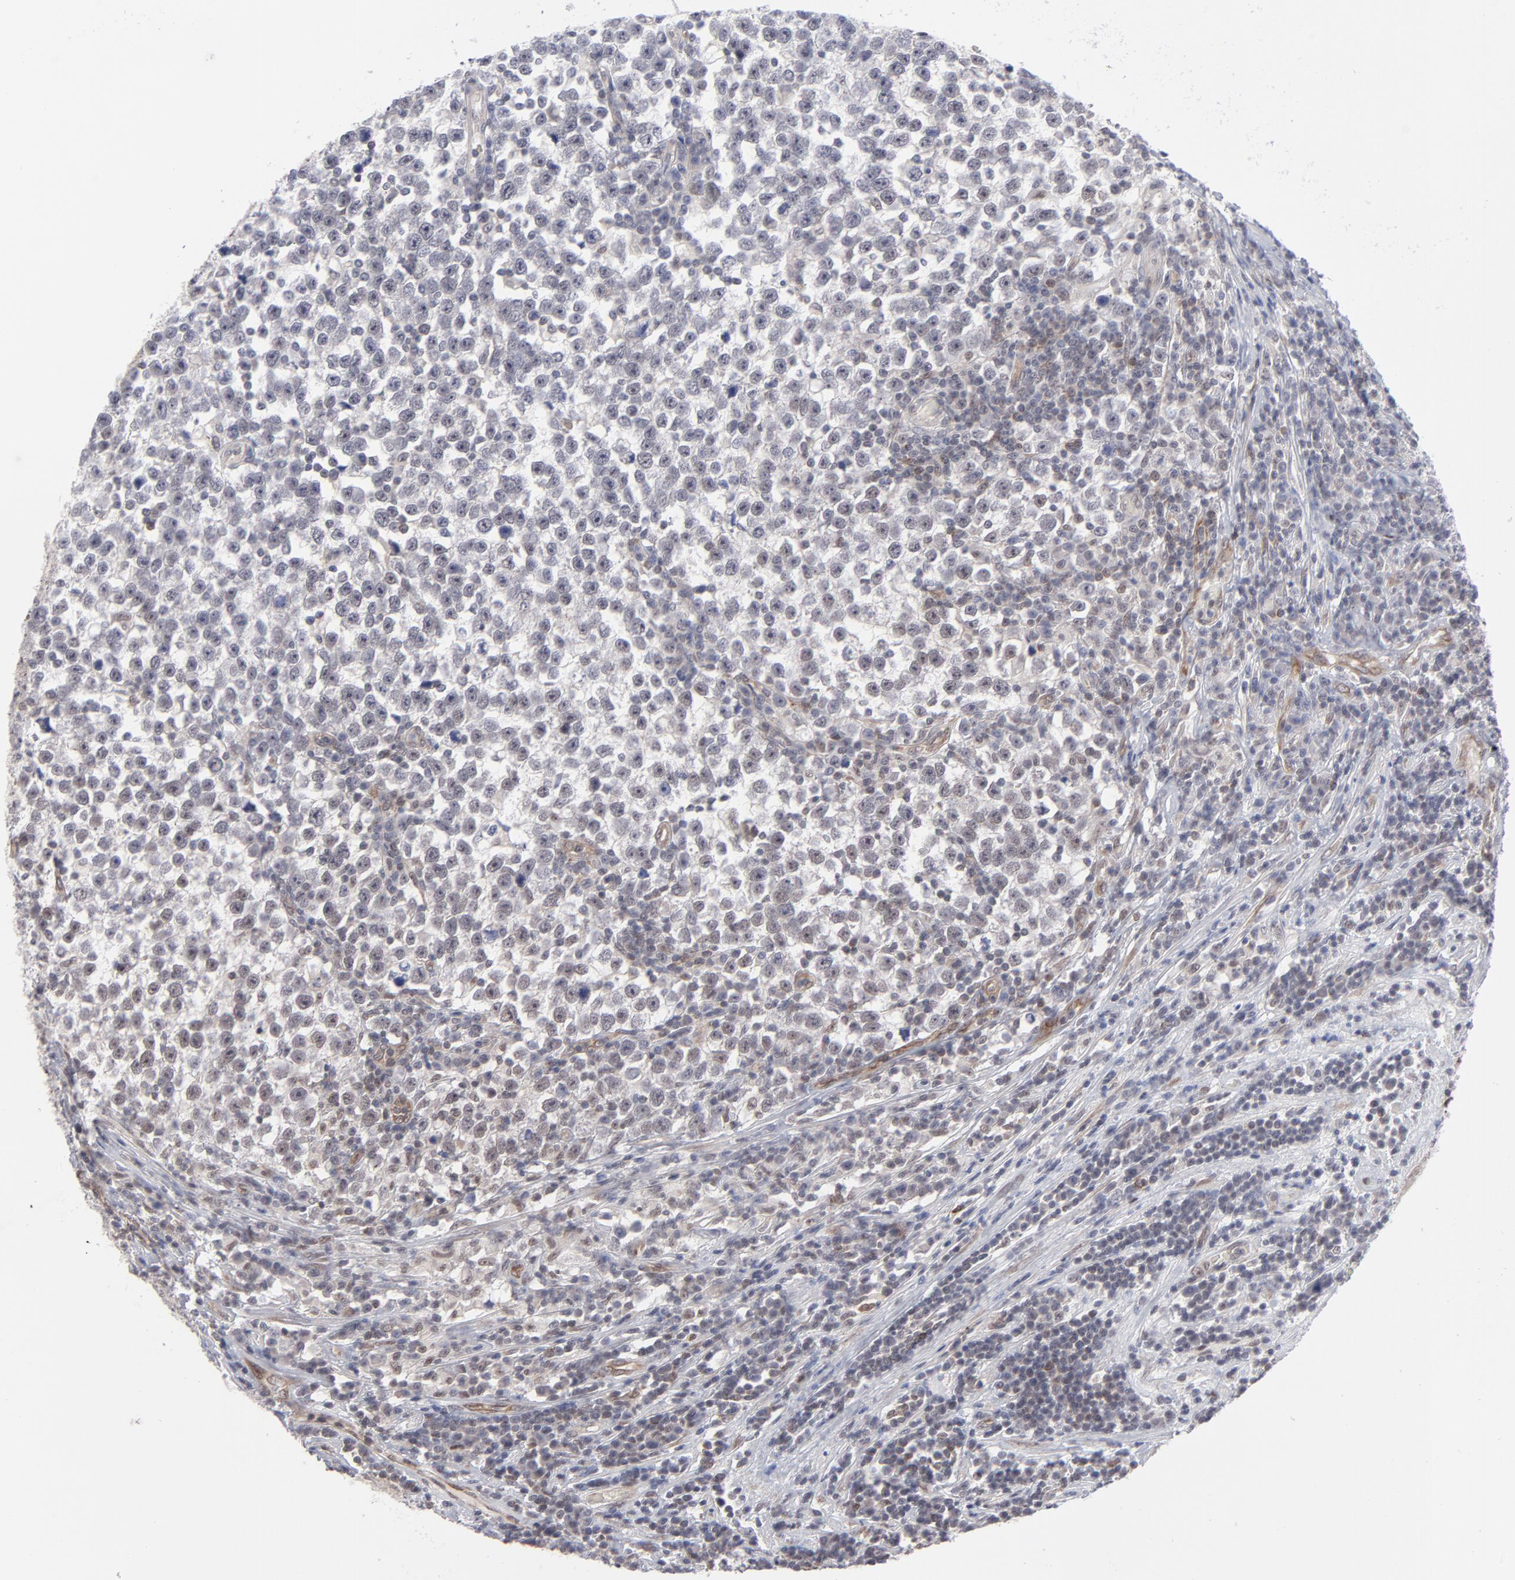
{"staining": {"intensity": "weak", "quantity": "25%-75%", "location": "cytoplasmic/membranous,nuclear"}, "tissue": "testis cancer", "cell_type": "Tumor cells", "image_type": "cancer", "snomed": [{"axis": "morphology", "description": "Seminoma, NOS"}, {"axis": "topography", "description": "Testis"}], "caption": "The immunohistochemical stain highlights weak cytoplasmic/membranous and nuclear staining in tumor cells of testis cancer tissue. Nuclei are stained in blue.", "gene": "NBN", "patient": {"sex": "male", "age": 43}}